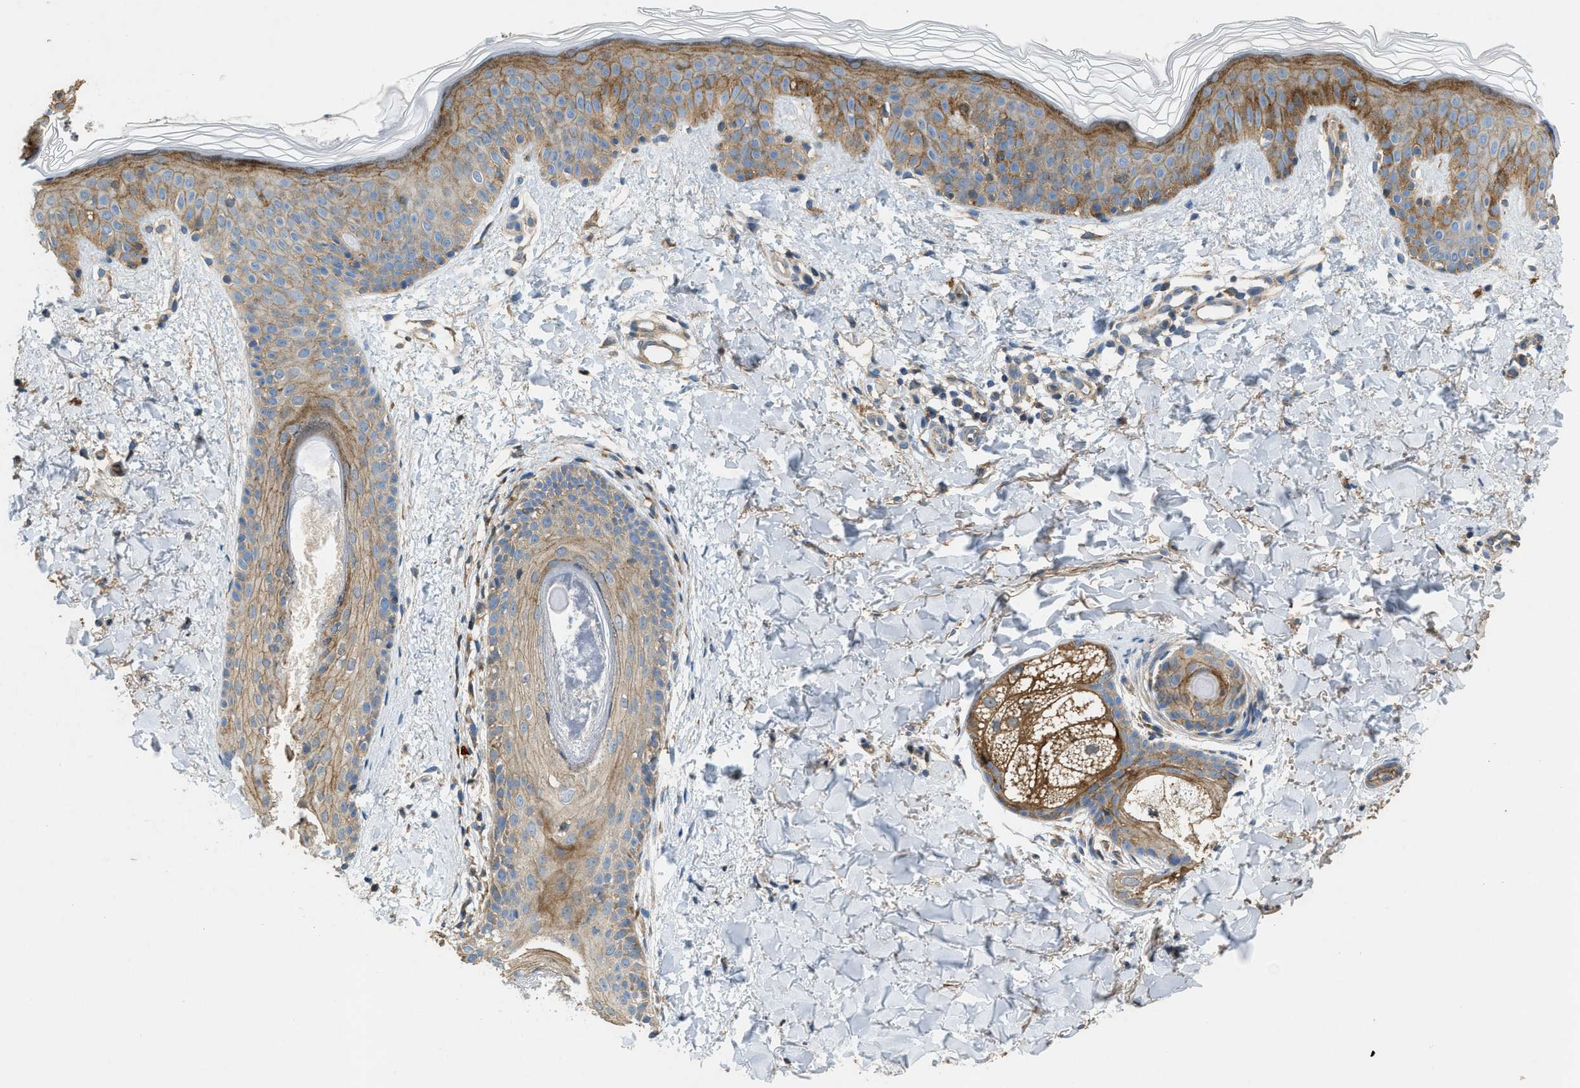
{"staining": {"intensity": "weak", "quantity": "25%-75%", "location": "cytoplasmic/membranous"}, "tissue": "skin", "cell_type": "Fibroblasts", "image_type": "normal", "snomed": [{"axis": "morphology", "description": "Normal tissue, NOS"}, {"axis": "topography", "description": "Skin"}], "caption": "The photomicrograph exhibits staining of normal skin, revealing weak cytoplasmic/membranous protein staining (brown color) within fibroblasts.", "gene": "TMEM68", "patient": {"sex": "male", "age": 40}}